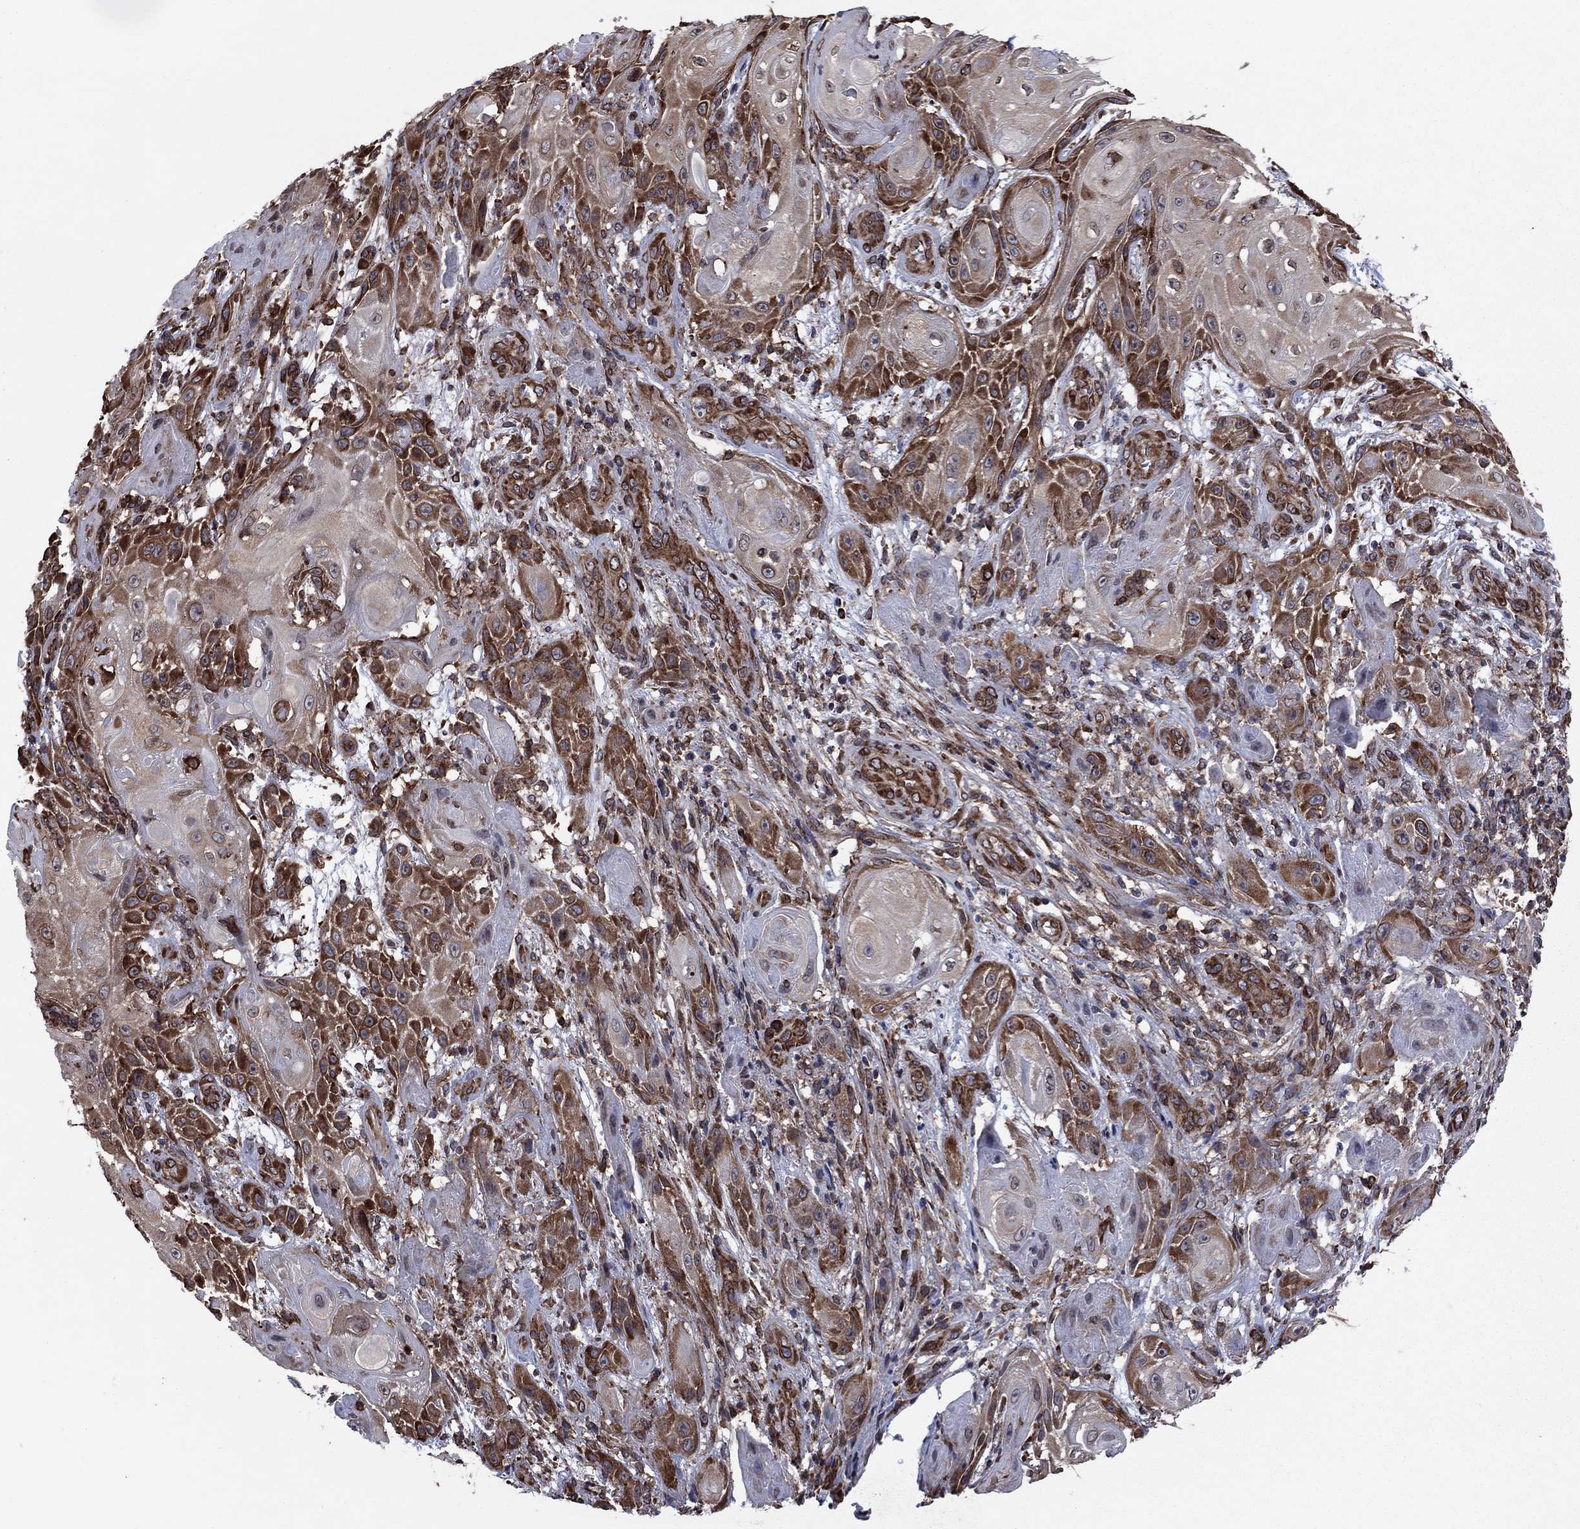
{"staining": {"intensity": "strong", "quantity": "25%-75%", "location": "cytoplasmic/membranous"}, "tissue": "skin cancer", "cell_type": "Tumor cells", "image_type": "cancer", "snomed": [{"axis": "morphology", "description": "Squamous cell carcinoma, NOS"}, {"axis": "topography", "description": "Skin"}], "caption": "Approximately 25%-75% of tumor cells in skin cancer (squamous cell carcinoma) display strong cytoplasmic/membranous protein positivity as visualized by brown immunohistochemical staining.", "gene": "YBX1", "patient": {"sex": "male", "age": 62}}